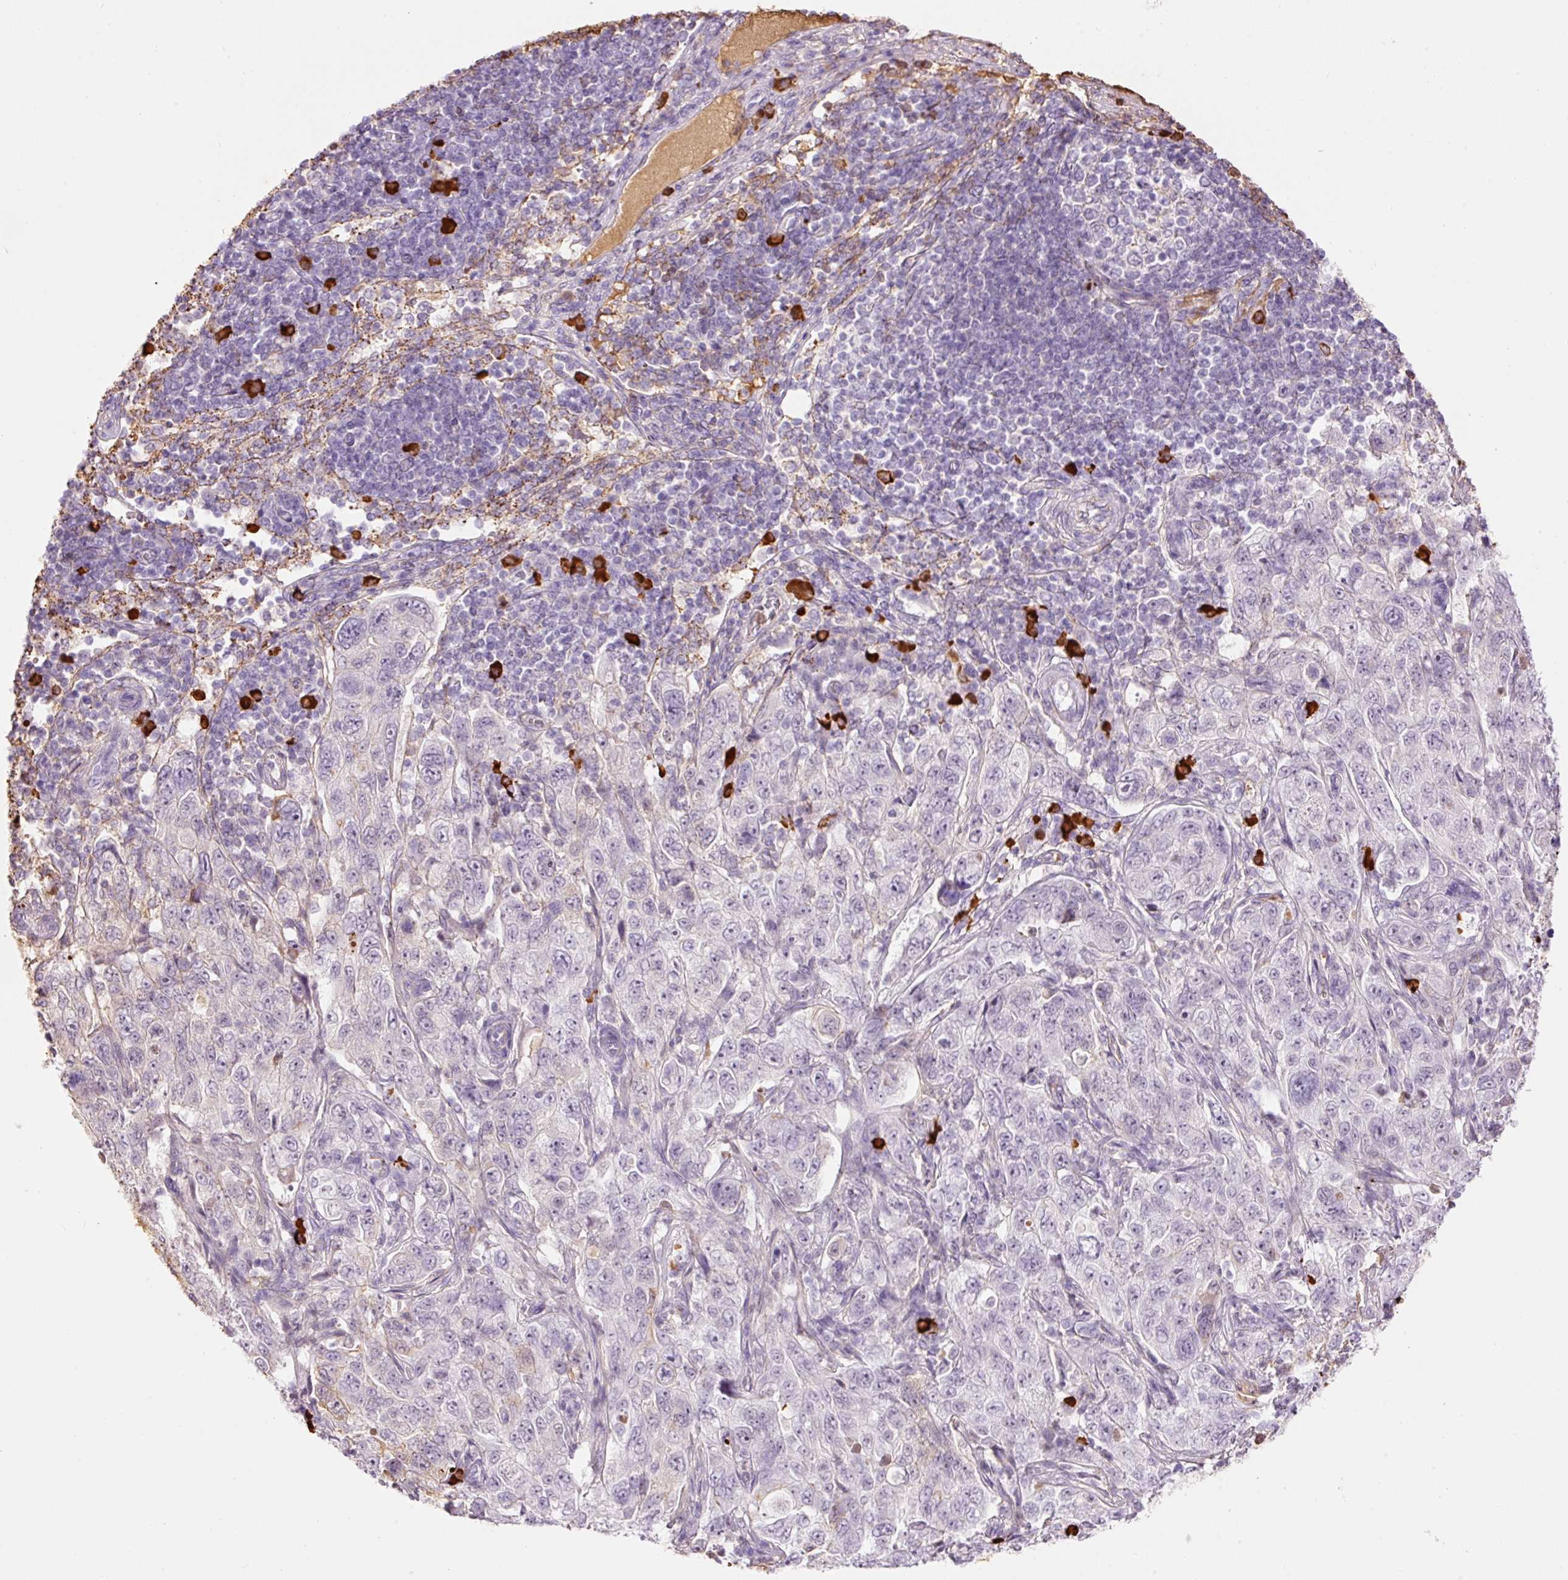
{"staining": {"intensity": "negative", "quantity": "none", "location": "none"}, "tissue": "pancreatic cancer", "cell_type": "Tumor cells", "image_type": "cancer", "snomed": [{"axis": "morphology", "description": "Adenocarcinoma, NOS"}, {"axis": "topography", "description": "Pancreas"}], "caption": "This is a image of IHC staining of adenocarcinoma (pancreatic), which shows no staining in tumor cells.", "gene": "PRPF38B", "patient": {"sex": "male", "age": 68}}